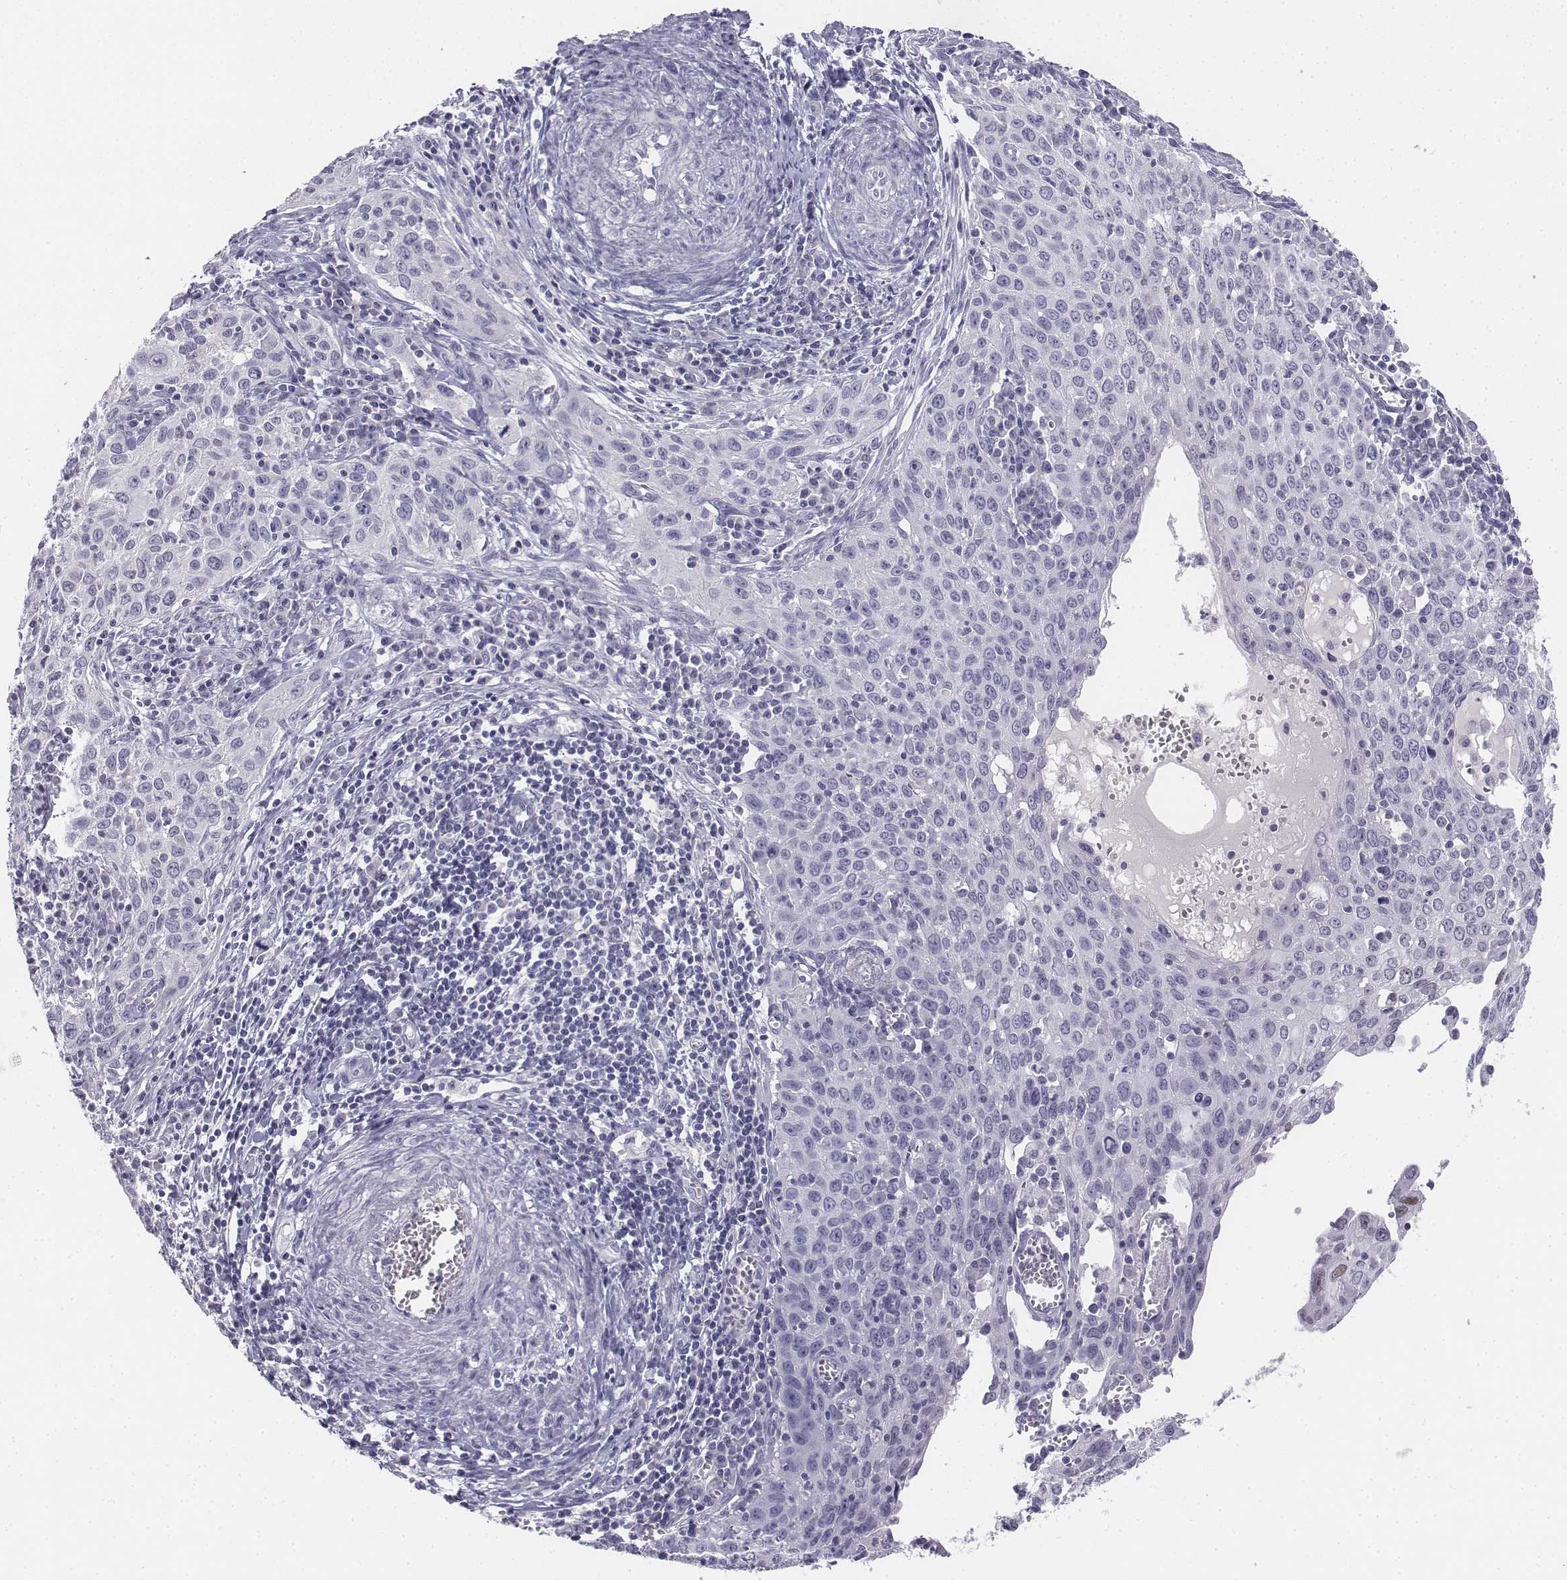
{"staining": {"intensity": "negative", "quantity": "none", "location": "none"}, "tissue": "cervical cancer", "cell_type": "Tumor cells", "image_type": "cancer", "snomed": [{"axis": "morphology", "description": "Squamous cell carcinoma, NOS"}, {"axis": "topography", "description": "Cervix"}], "caption": "Immunohistochemistry (IHC) image of cervical cancer (squamous cell carcinoma) stained for a protein (brown), which displays no positivity in tumor cells. (Immunohistochemistry, brightfield microscopy, high magnification).", "gene": "UCN2", "patient": {"sex": "female", "age": 38}}